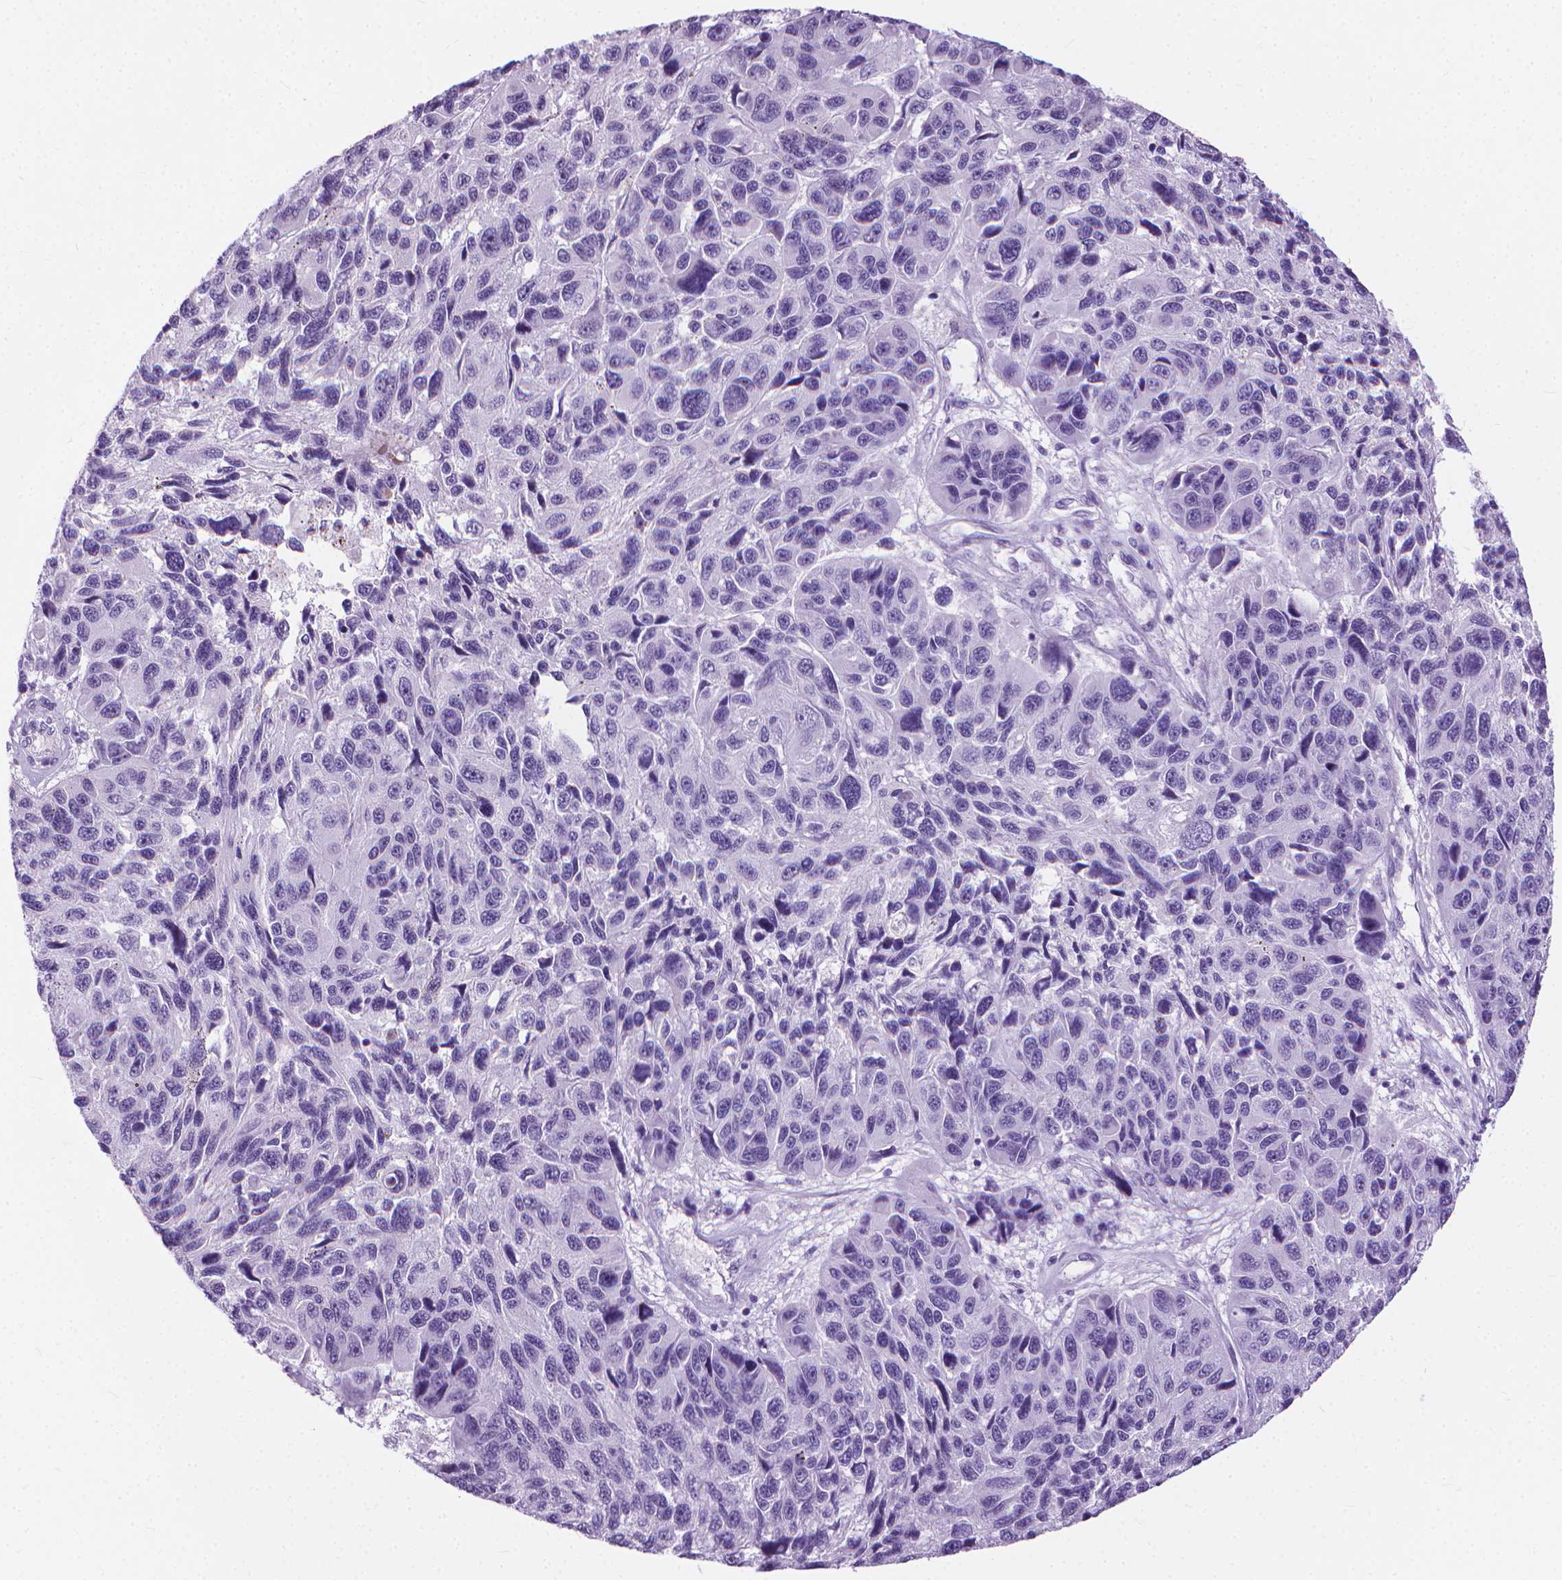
{"staining": {"intensity": "negative", "quantity": "none", "location": "none"}, "tissue": "melanoma", "cell_type": "Tumor cells", "image_type": "cancer", "snomed": [{"axis": "morphology", "description": "Malignant melanoma, NOS"}, {"axis": "topography", "description": "Skin"}], "caption": "Photomicrograph shows no significant protein staining in tumor cells of malignant melanoma.", "gene": "HTR2B", "patient": {"sex": "male", "age": 53}}